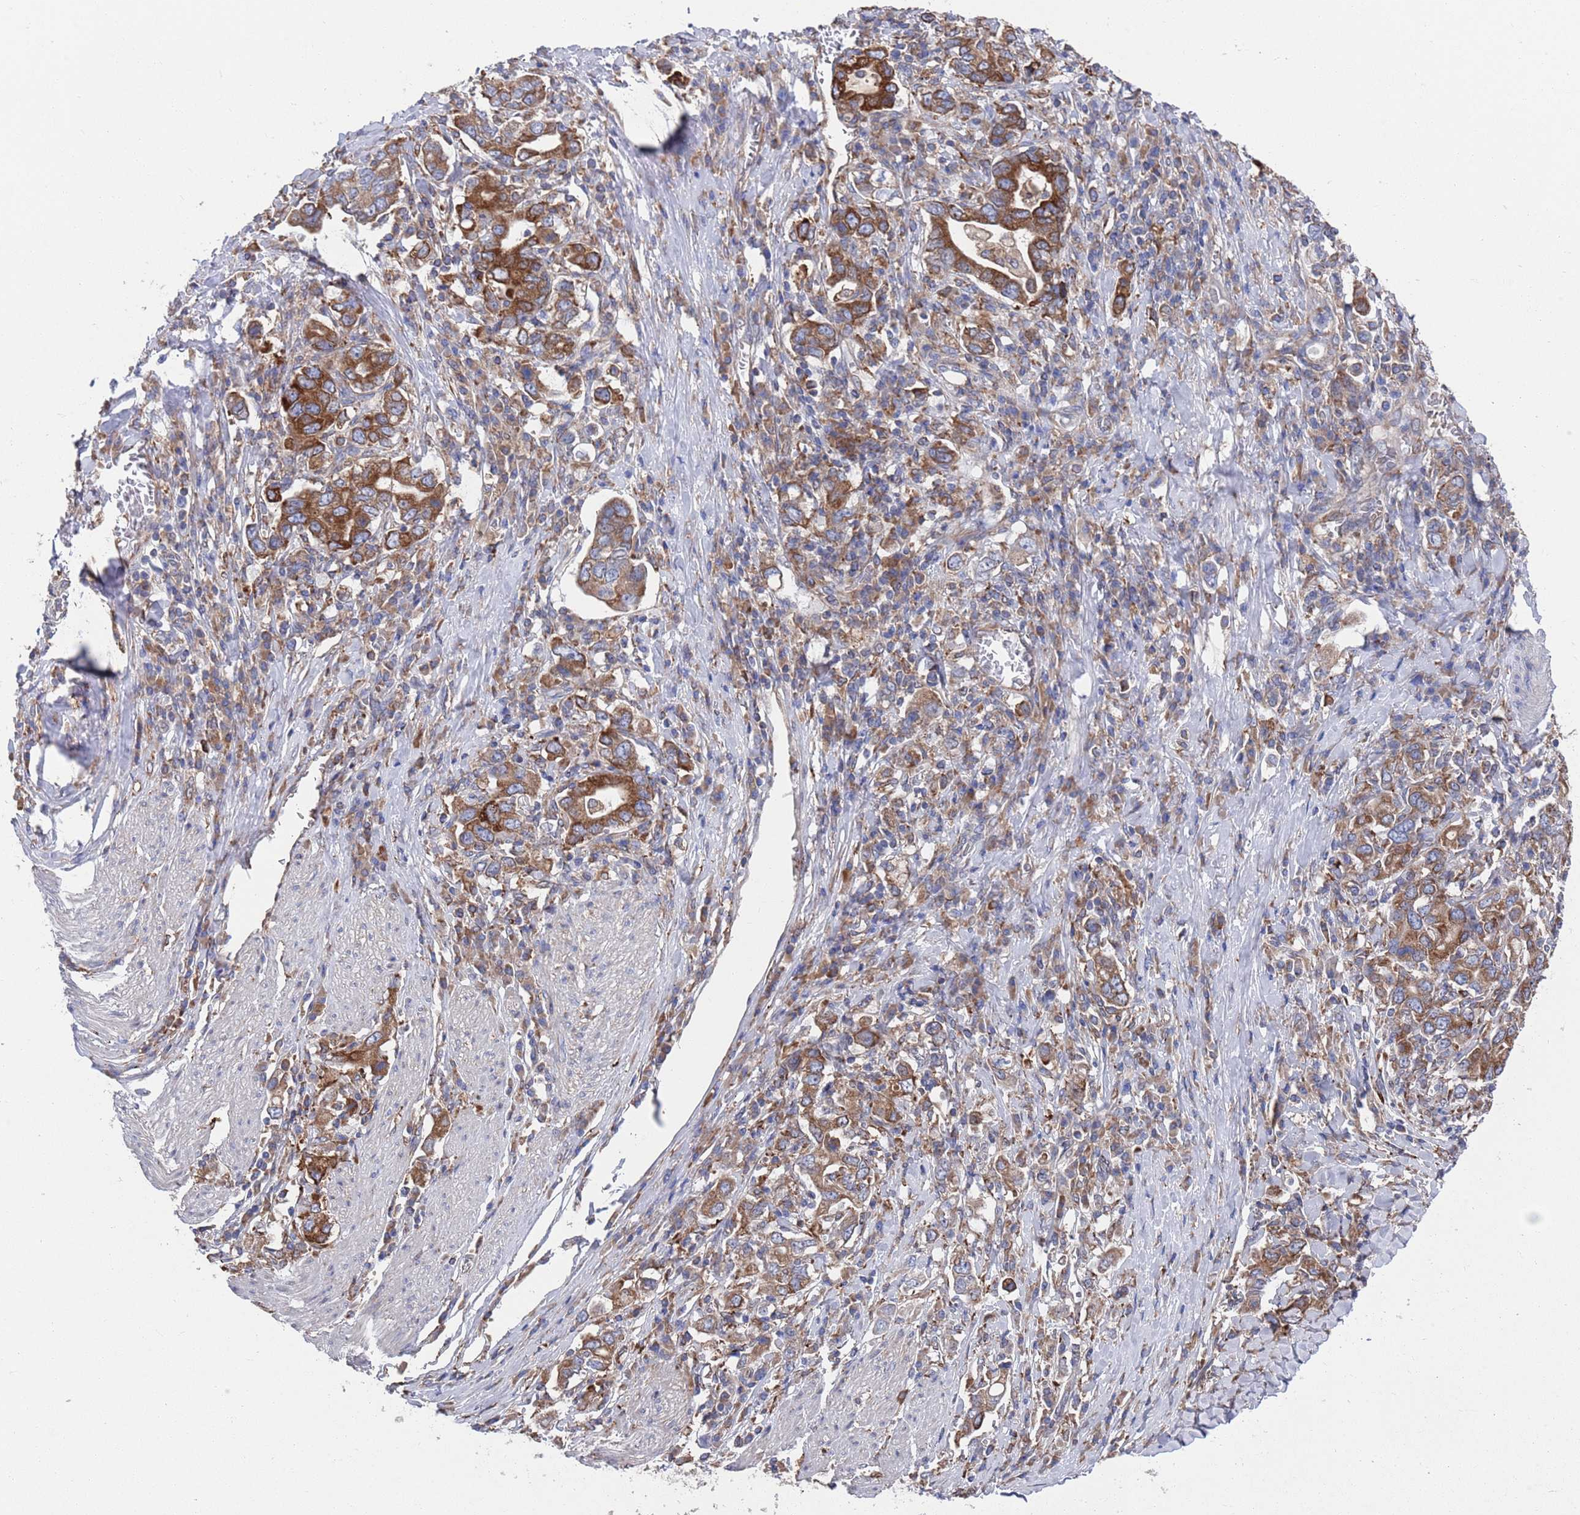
{"staining": {"intensity": "moderate", "quantity": ">75%", "location": "cytoplasmic/membranous"}, "tissue": "stomach cancer", "cell_type": "Tumor cells", "image_type": "cancer", "snomed": [{"axis": "morphology", "description": "Adenocarcinoma, NOS"}, {"axis": "topography", "description": "Stomach, upper"}, {"axis": "topography", "description": "Stomach"}], "caption": "IHC photomicrograph of adenocarcinoma (stomach) stained for a protein (brown), which demonstrates medium levels of moderate cytoplasmic/membranous positivity in about >75% of tumor cells.", "gene": "GID8", "patient": {"sex": "male", "age": 62}}